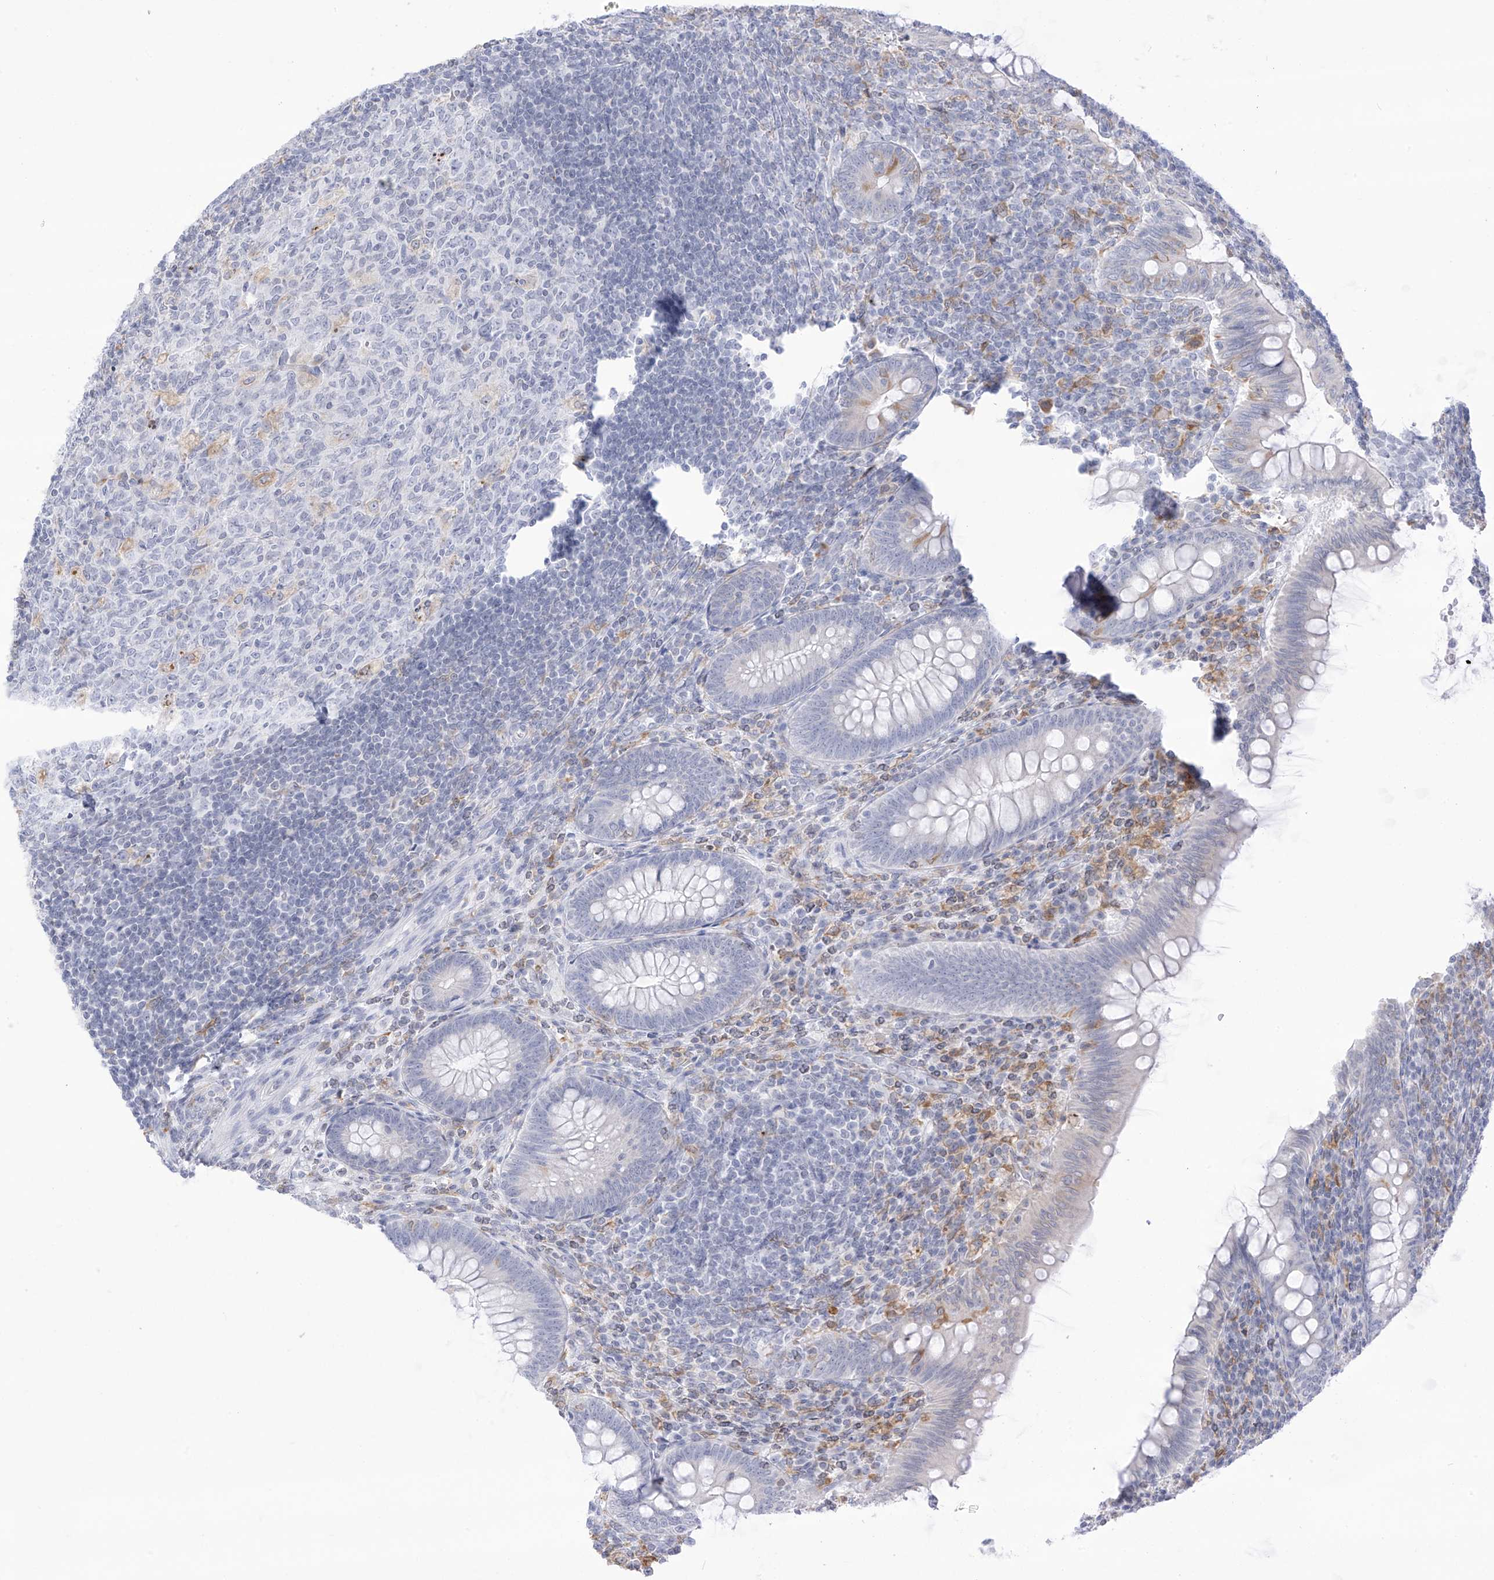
{"staining": {"intensity": "negative", "quantity": "none", "location": "none"}, "tissue": "appendix", "cell_type": "Glandular cells", "image_type": "normal", "snomed": [{"axis": "morphology", "description": "Normal tissue, NOS"}, {"axis": "topography", "description": "Appendix"}], "caption": "An IHC image of normal appendix is shown. There is no staining in glandular cells of appendix. (Brightfield microscopy of DAB (3,3'-diaminobenzidine) immunohistochemistry (IHC) at high magnification).", "gene": "TBXAS1", "patient": {"sex": "male", "age": 14}}